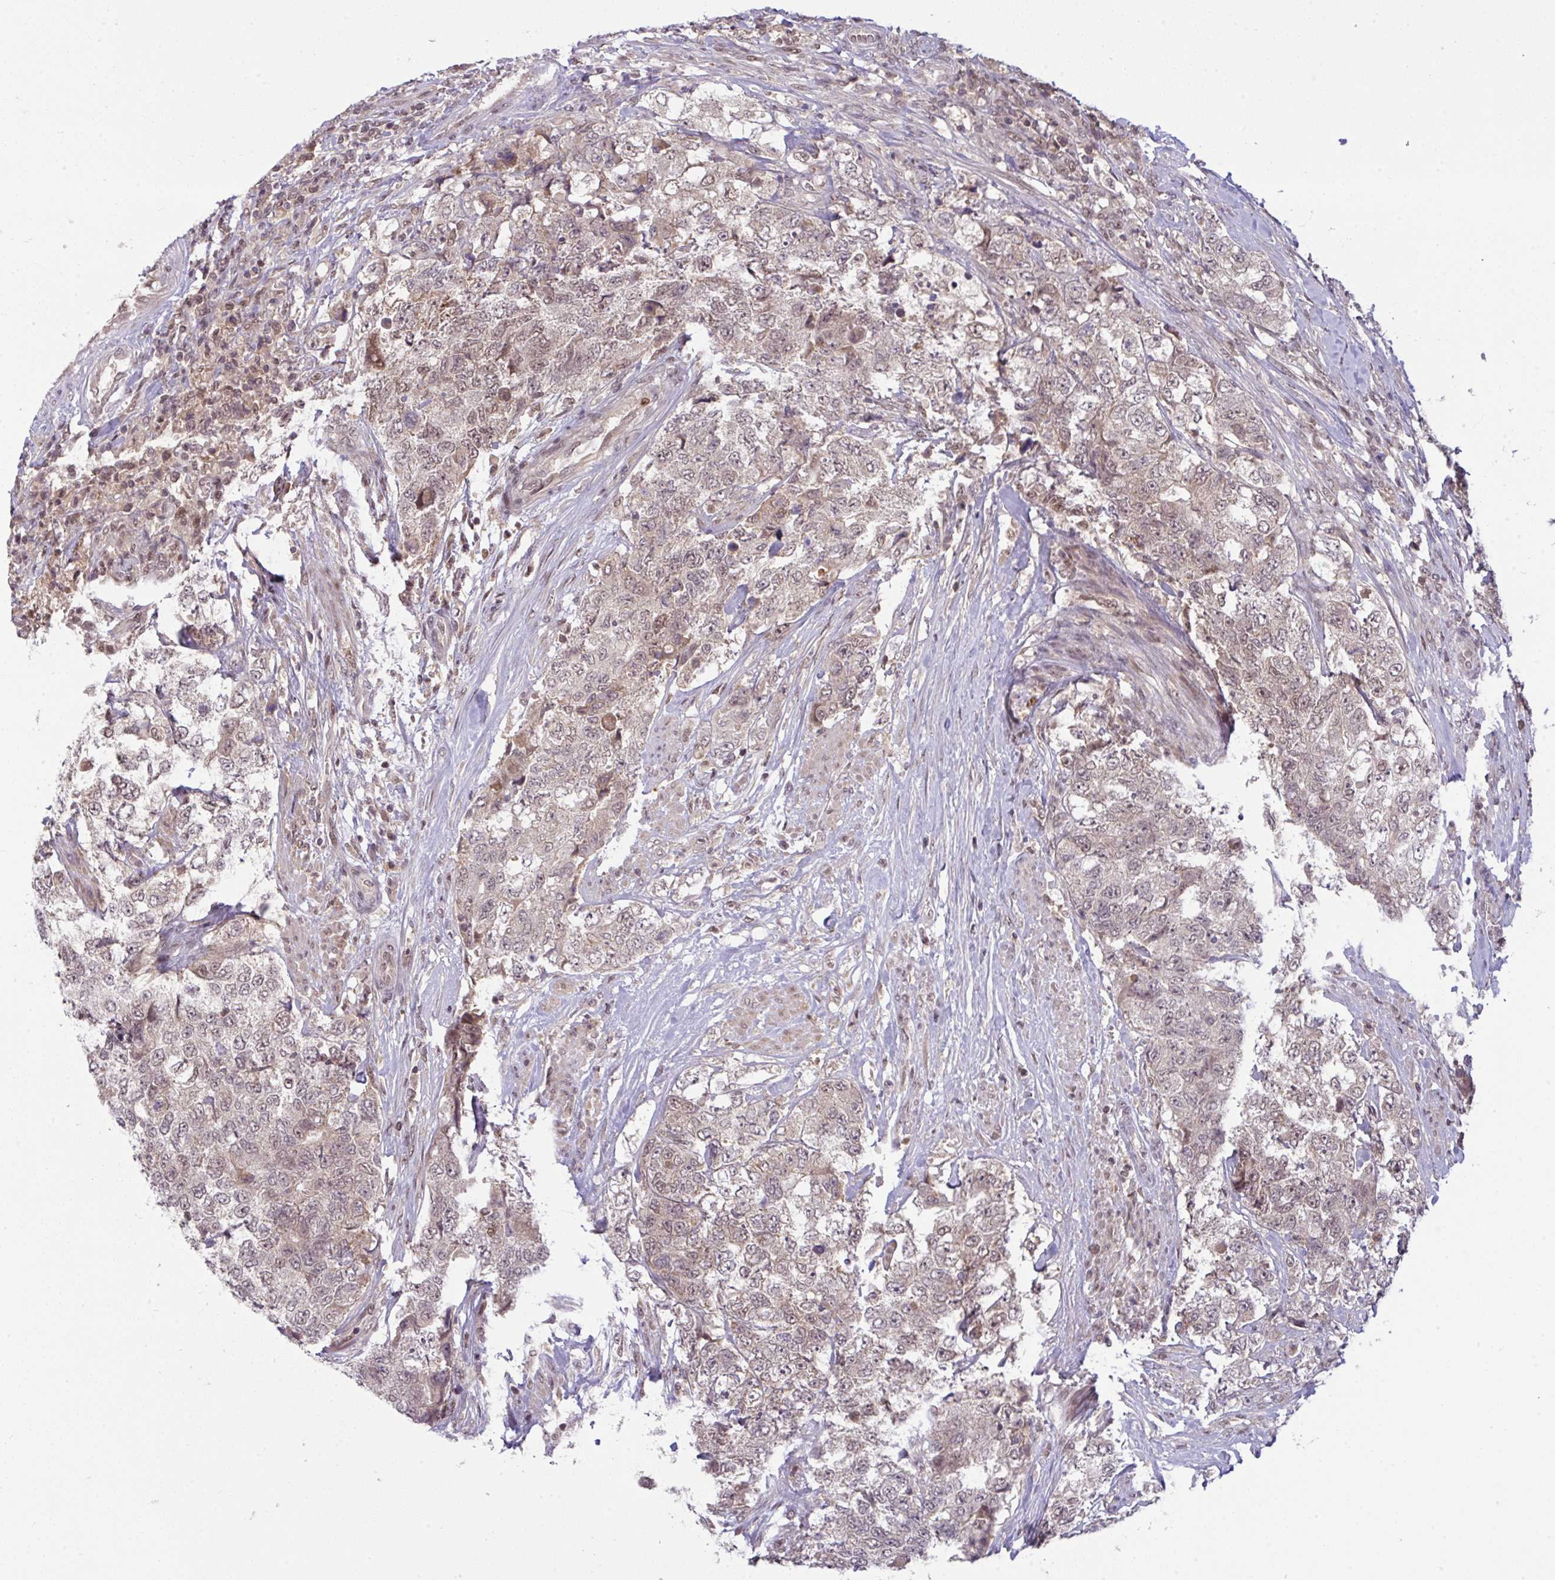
{"staining": {"intensity": "weak", "quantity": ">75%", "location": "cytoplasmic/membranous,nuclear"}, "tissue": "urothelial cancer", "cell_type": "Tumor cells", "image_type": "cancer", "snomed": [{"axis": "morphology", "description": "Urothelial carcinoma, High grade"}, {"axis": "topography", "description": "Urinary bladder"}], "caption": "A brown stain labels weak cytoplasmic/membranous and nuclear positivity of a protein in high-grade urothelial carcinoma tumor cells.", "gene": "KLF2", "patient": {"sex": "female", "age": 78}}